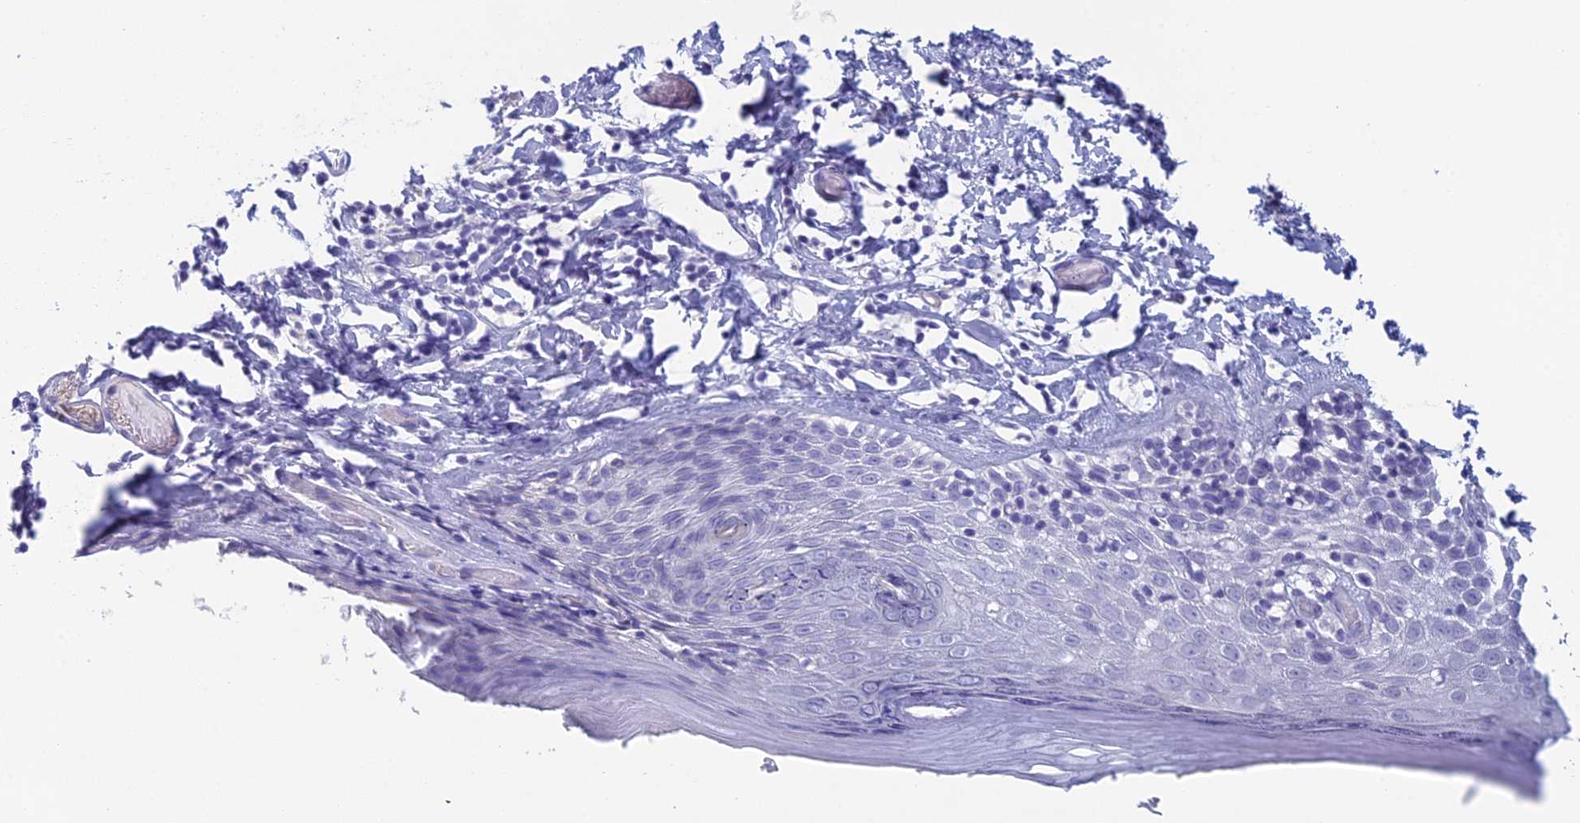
{"staining": {"intensity": "negative", "quantity": "none", "location": "none"}, "tissue": "skin", "cell_type": "Epidermal cells", "image_type": "normal", "snomed": [{"axis": "morphology", "description": "Normal tissue, NOS"}, {"axis": "topography", "description": "Adipose tissue"}, {"axis": "topography", "description": "Vascular tissue"}, {"axis": "topography", "description": "Vulva"}, {"axis": "topography", "description": "Peripheral nerve tissue"}], "caption": "Image shows no protein staining in epidermal cells of normal skin. (Immunohistochemistry, brightfield microscopy, high magnification).", "gene": "TMEM161B", "patient": {"sex": "female", "age": 86}}